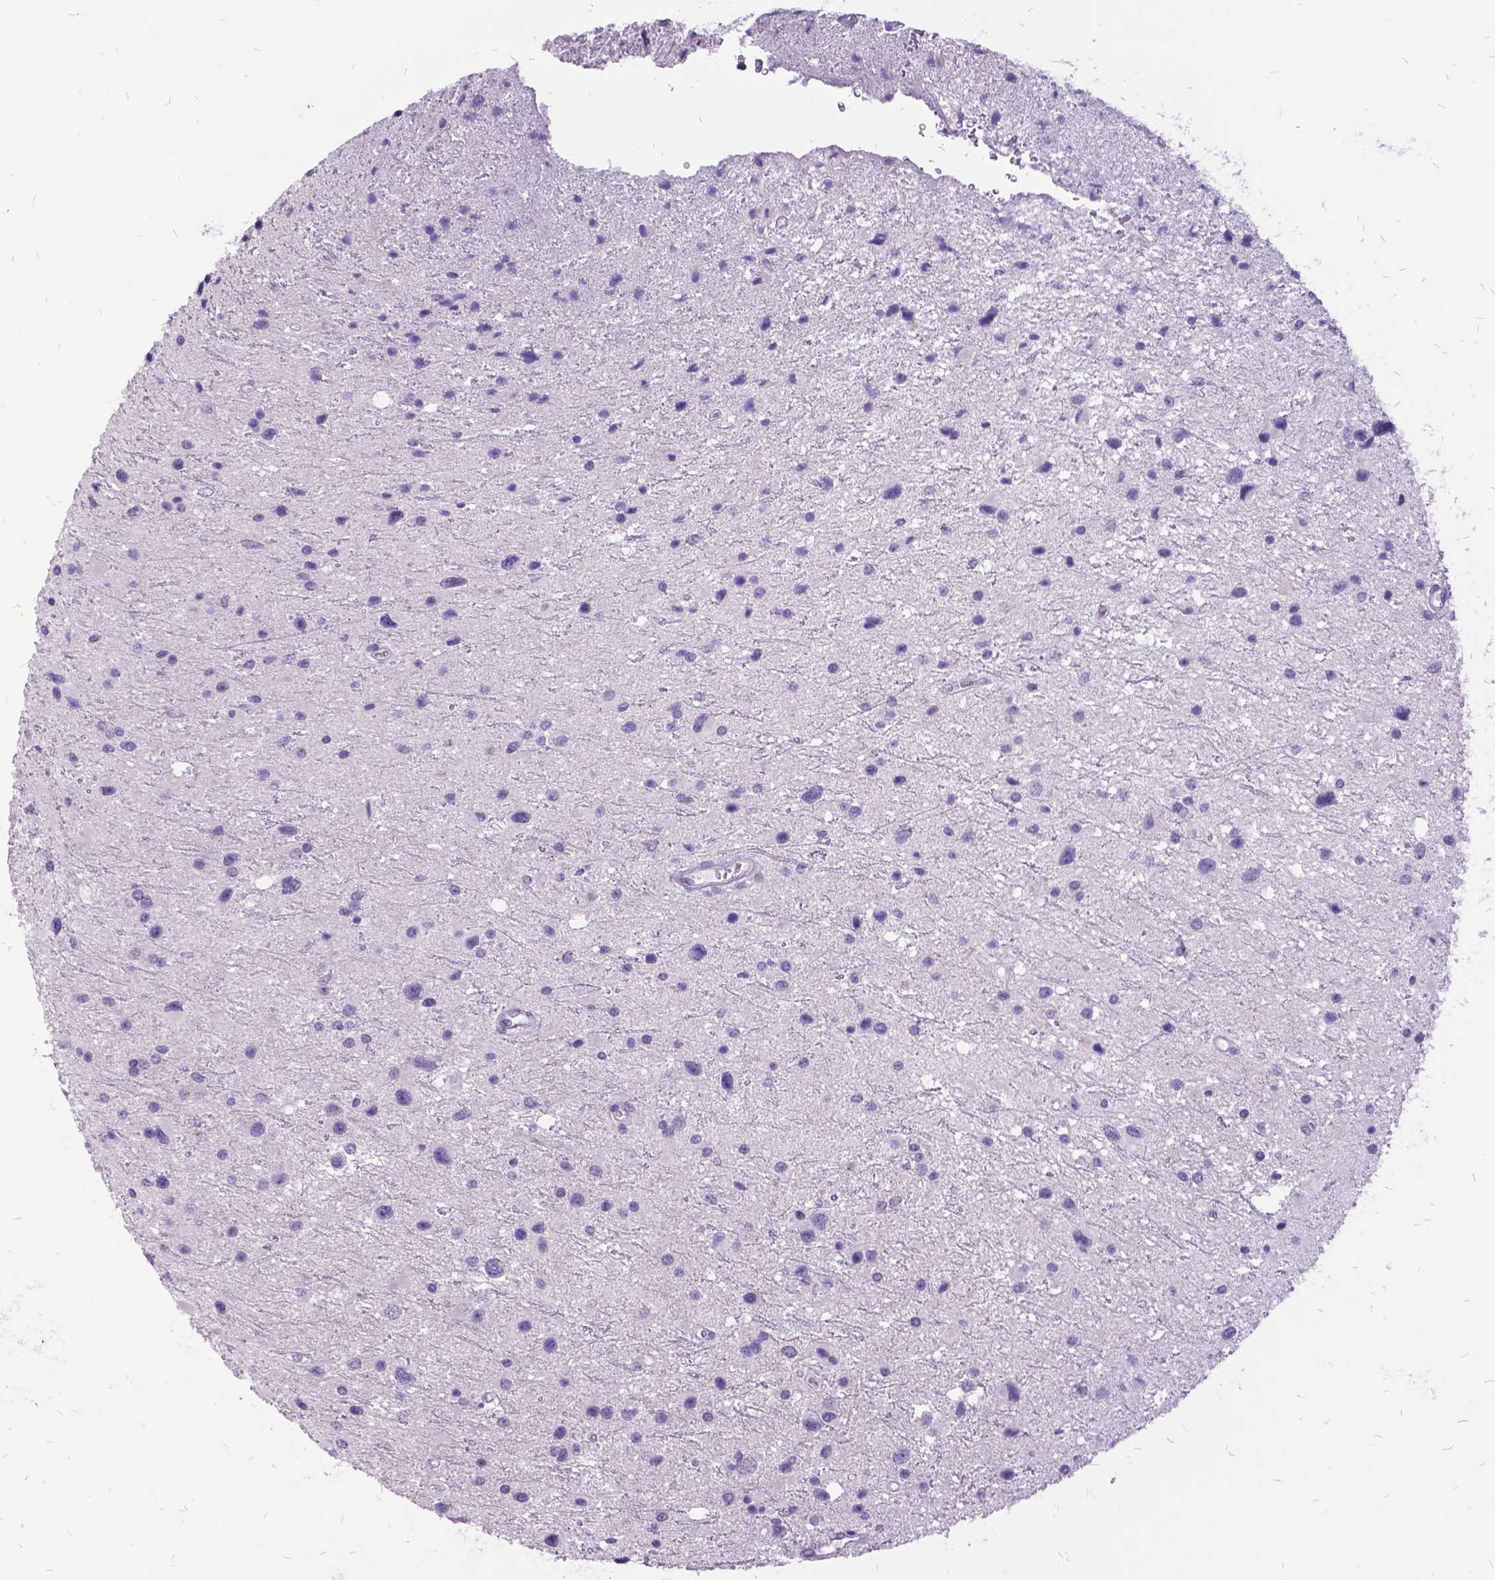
{"staining": {"intensity": "negative", "quantity": "none", "location": "none"}, "tissue": "glioma", "cell_type": "Tumor cells", "image_type": "cancer", "snomed": [{"axis": "morphology", "description": "Glioma, malignant, Low grade"}, {"axis": "topography", "description": "Brain"}], "caption": "Histopathology image shows no significant protein staining in tumor cells of glioma.", "gene": "ITGB6", "patient": {"sex": "female", "age": 32}}